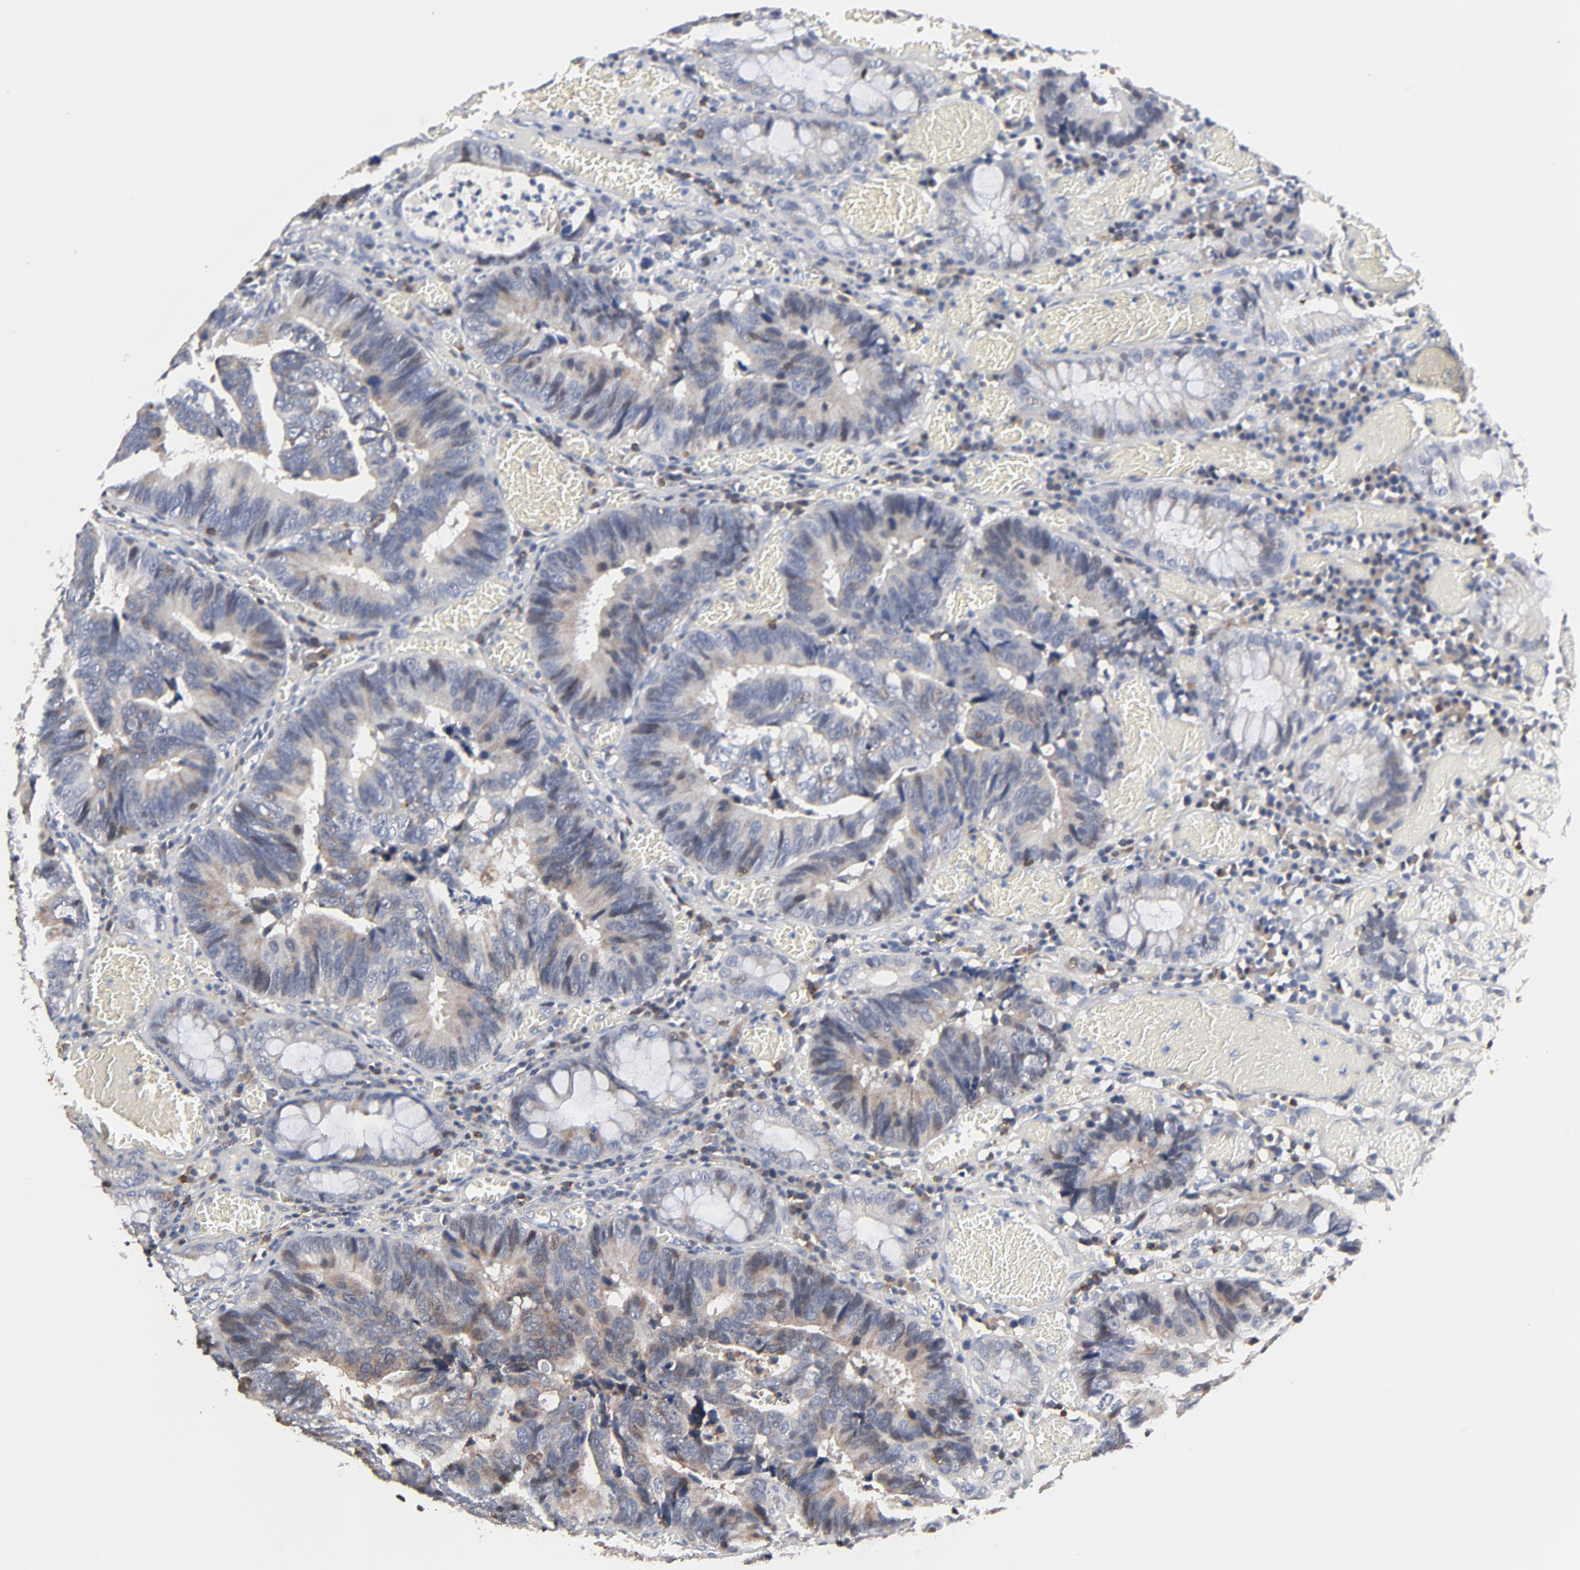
{"staining": {"intensity": "moderate", "quantity": "25%-75%", "location": "cytoplasmic/membranous"}, "tissue": "colorectal cancer", "cell_type": "Tumor cells", "image_type": "cancer", "snomed": [{"axis": "morphology", "description": "Adenocarcinoma, NOS"}, {"axis": "topography", "description": "Rectum"}], "caption": "Human colorectal adenocarcinoma stained with a protein marker reveals moderate staining in tumor cells.", "gene": "SKAP1", "patient": {"sex": "female", "age": 98}}